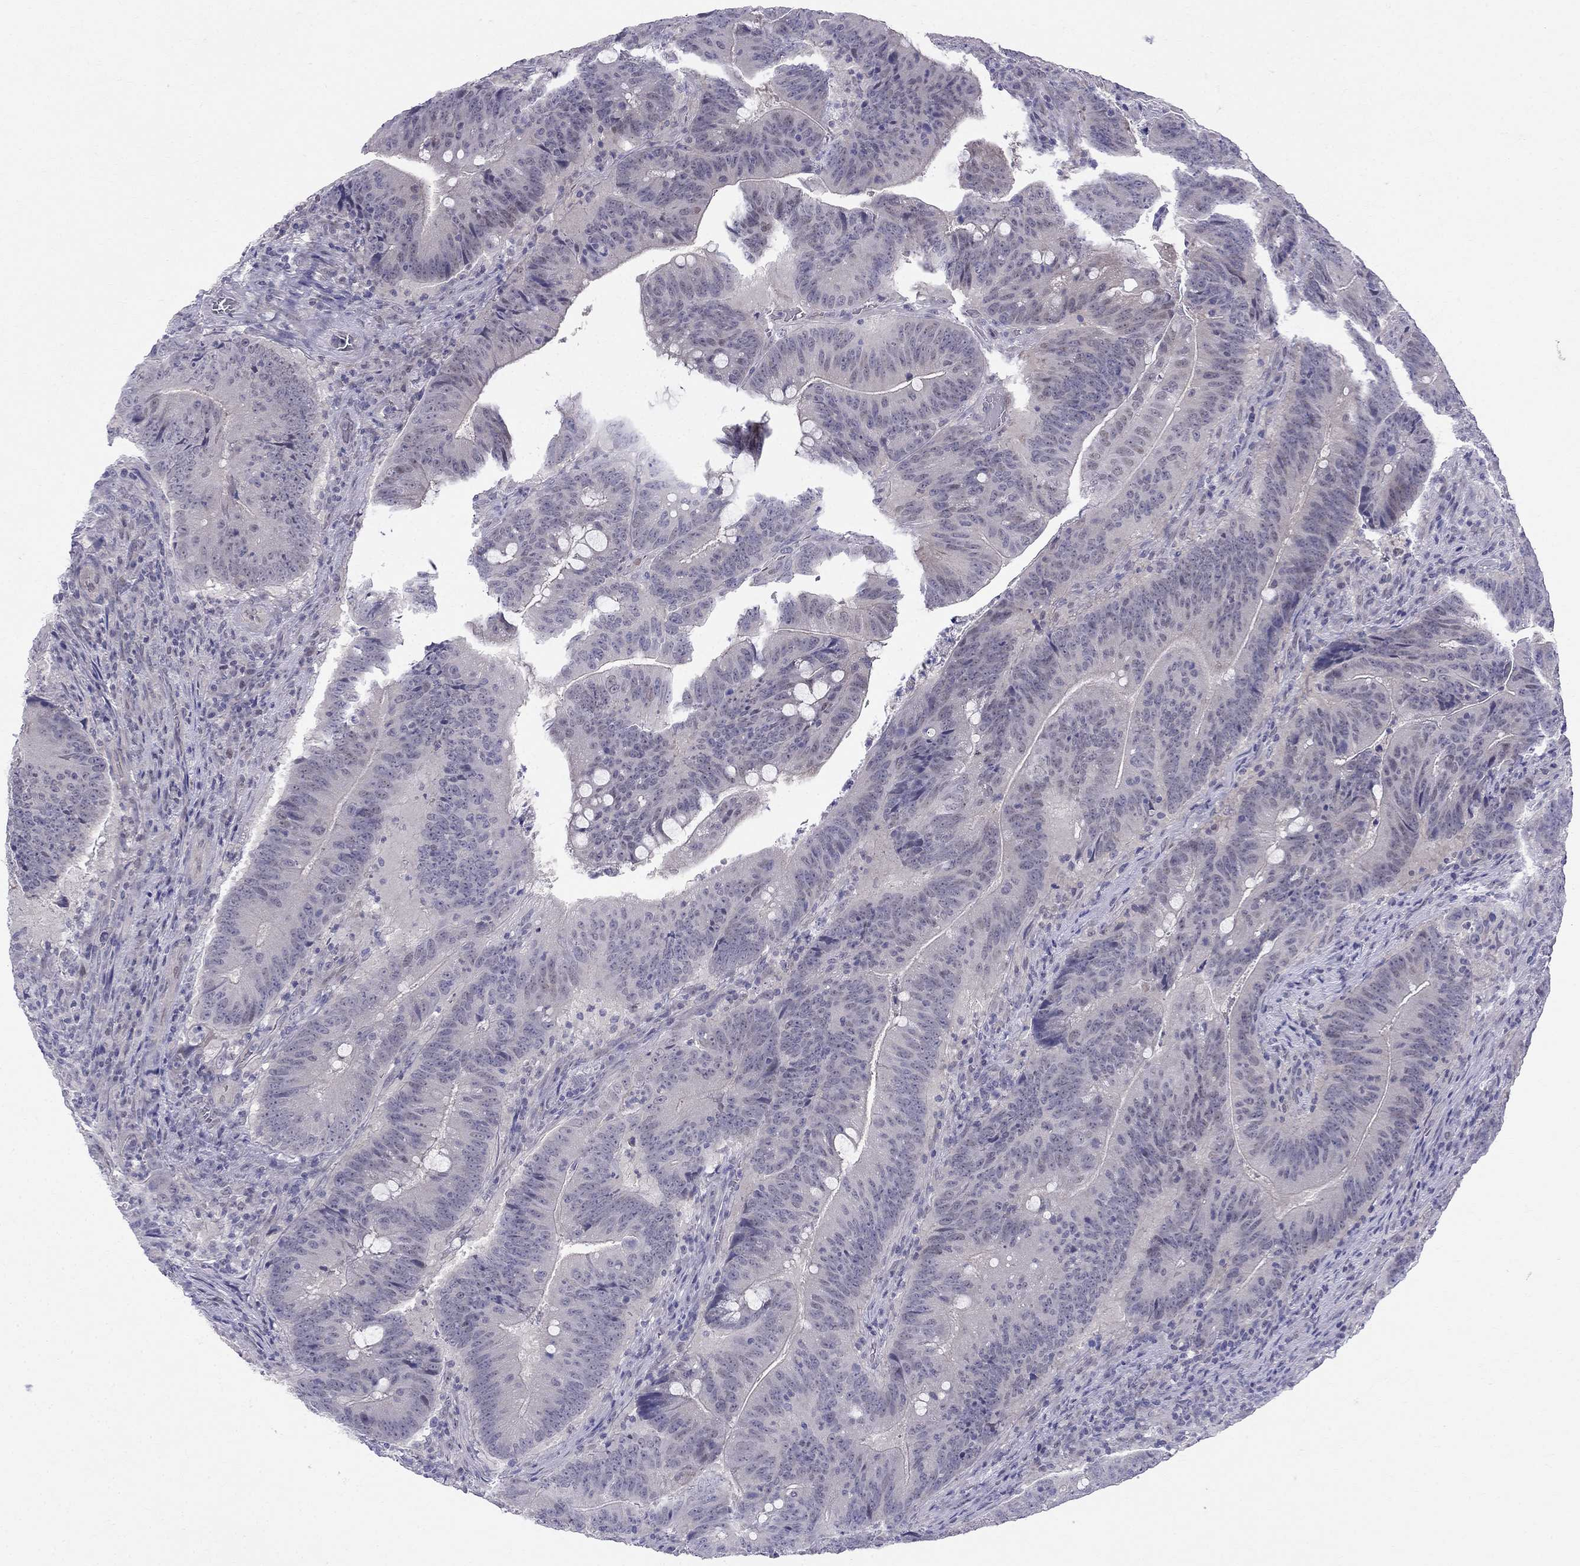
{"staining": {"intensity": "negative", "quantity": "none", "location": "none"}, "tissue": "colorectal cancer", "cell_type": "Tumor cells", "image_type": "cancer", "snomed": [{"axis": "morphology", "description": "Adenocarcinoma, NOS"}, {"axis": "topography", "description": "Colon"}], "caption": "Immunohistochemistry histopathology image of neoplastic tissue: colorectal cancer stained with DAB shows no significant protein positivity in tumor cells.", "gene": "BAG5", "patient": {"sex": "female", "age": 87}}